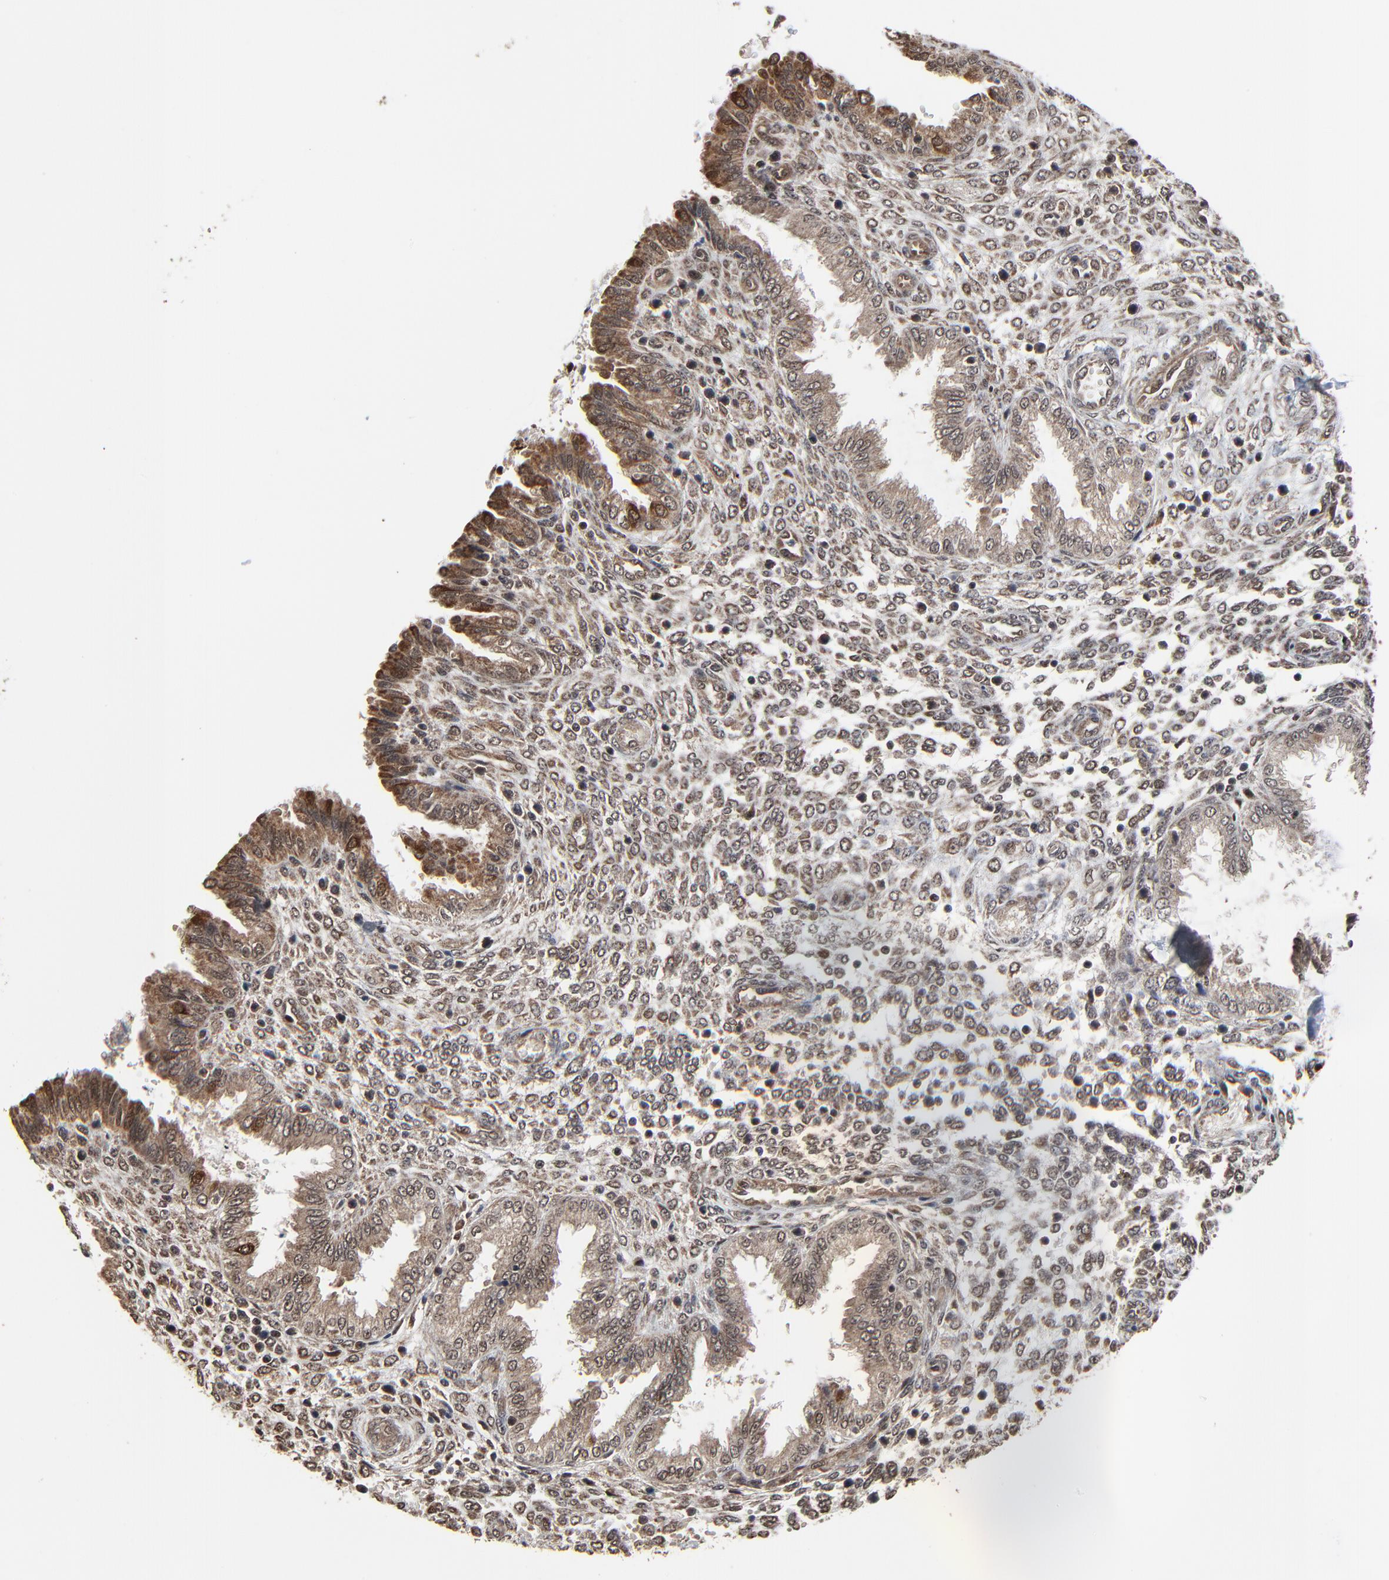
{"staining": {"intensity": "moderate", "quantity": "25%-75%", "location": "cytoplasmic/membranous,nuclear"}, "tissue": "endometrium", "cell_type": "Cells in endometrial stroma", "image_type": "normal", "snomed": [{"axis": "morphology", "description": "Normal tissue, NOS"}, {"axis": "topography", "description": "Endometrium"}], "caption": "High-power microscopy captured an immunohistochemistry (IHC) image of unremarkable endometrium, revealing moderate cytoplasmic/membranous,nuclear positivity in approximately 25%-75% of cells in endometrial stroma.", "gene": "RHOJ", "patient": {"sex": "female", "age": 33}}